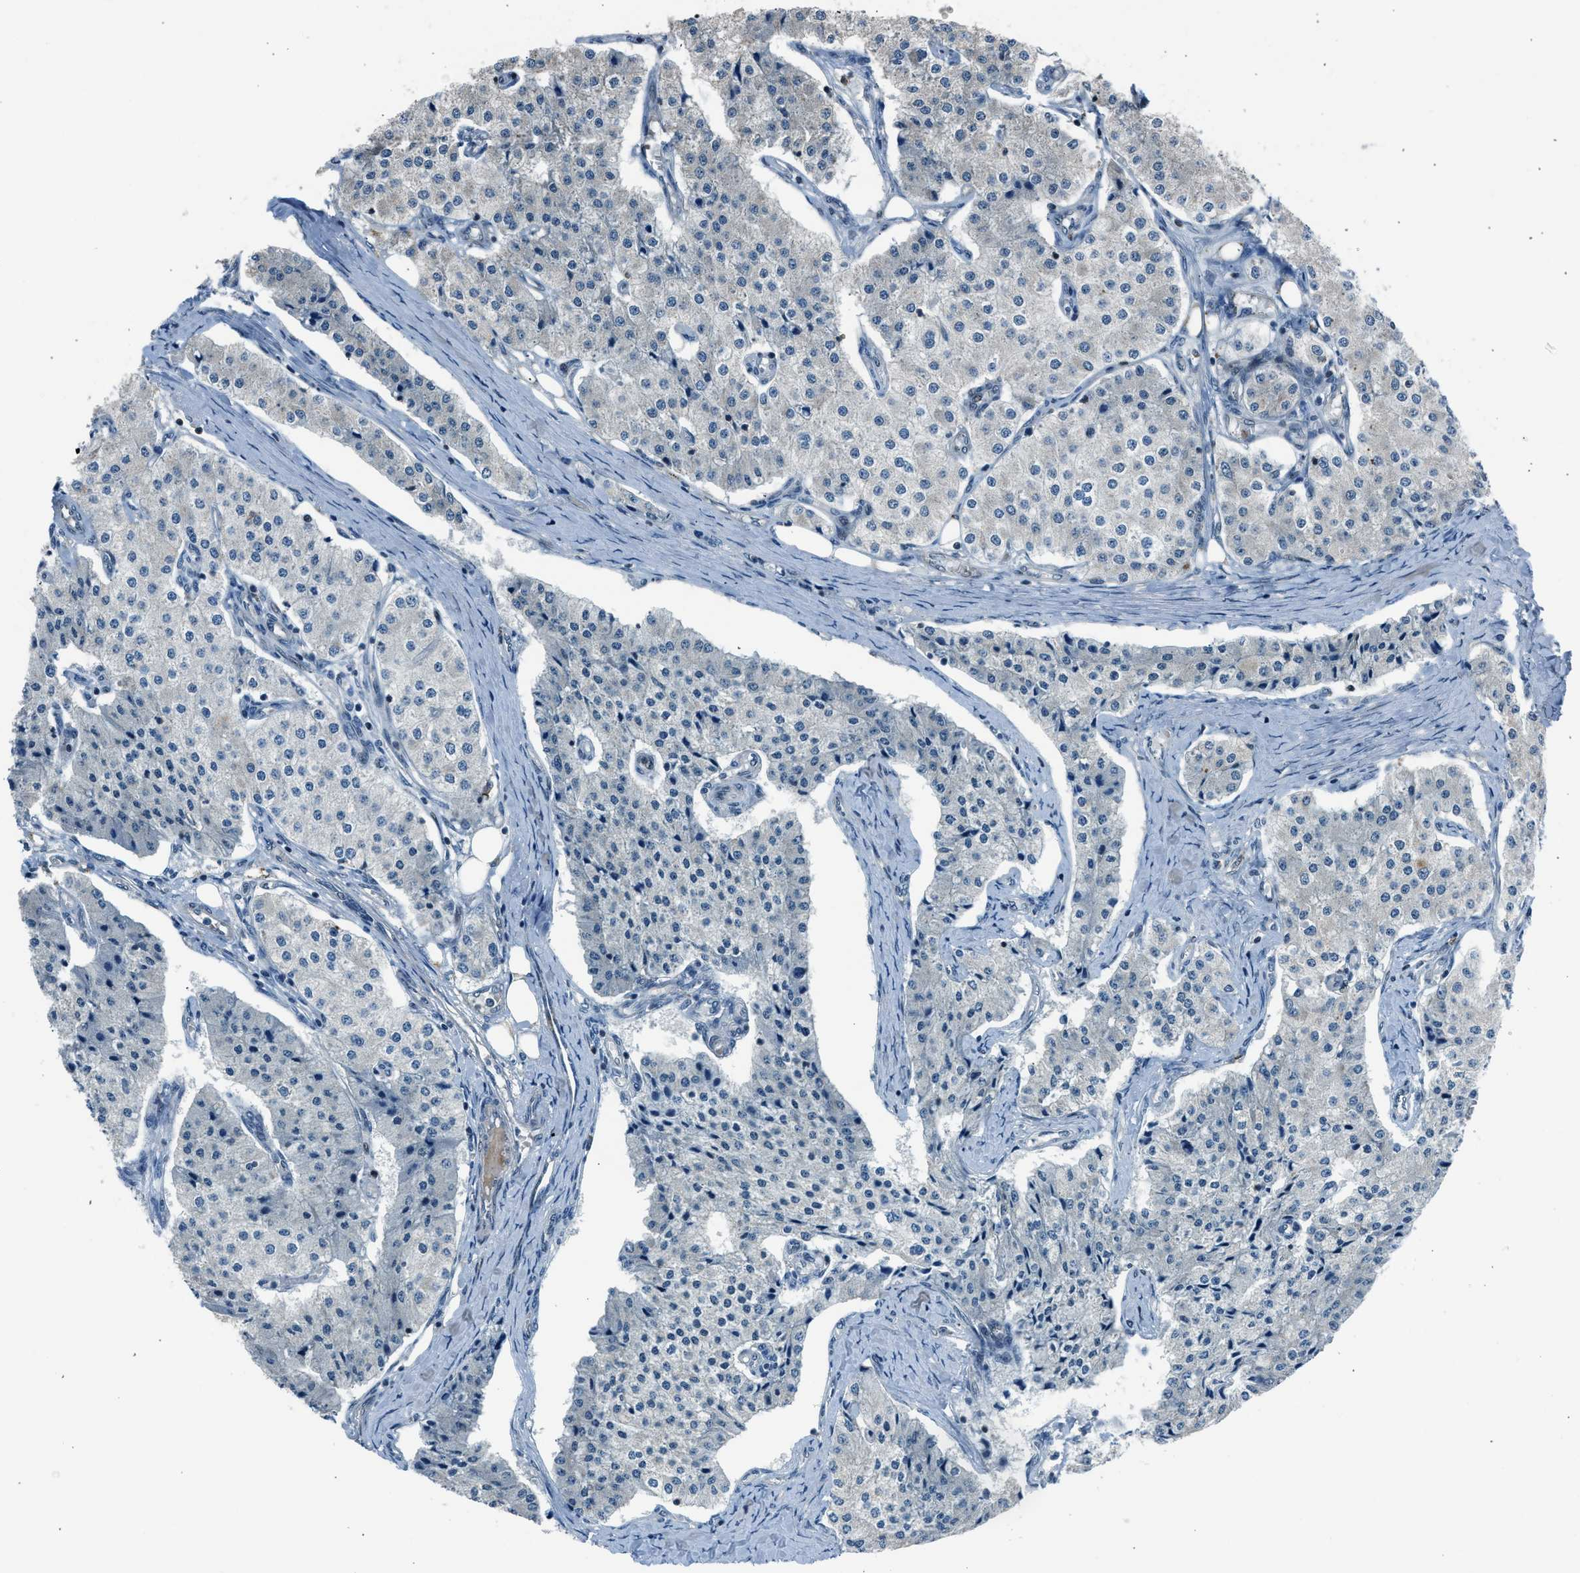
{"staining": {"intensity": "negative", "quantity": "none", "location": "none"}, "tissue": "carcinoid", "cell_type": "Tumor cells", "image_type": "cancer", "snomed": [{"axis": "morphology", "description": "Carcinoid, malignant, NOS"}, {"axis": "topography", "description": "Colon"}], "caption": "This is a photomicrograph of immunohistochemistry (IHC) staining of carcinoid, which shows no expression in tumor cells.", "gene": "LMLN", "patient": {"sex": "female", "age": 52}}